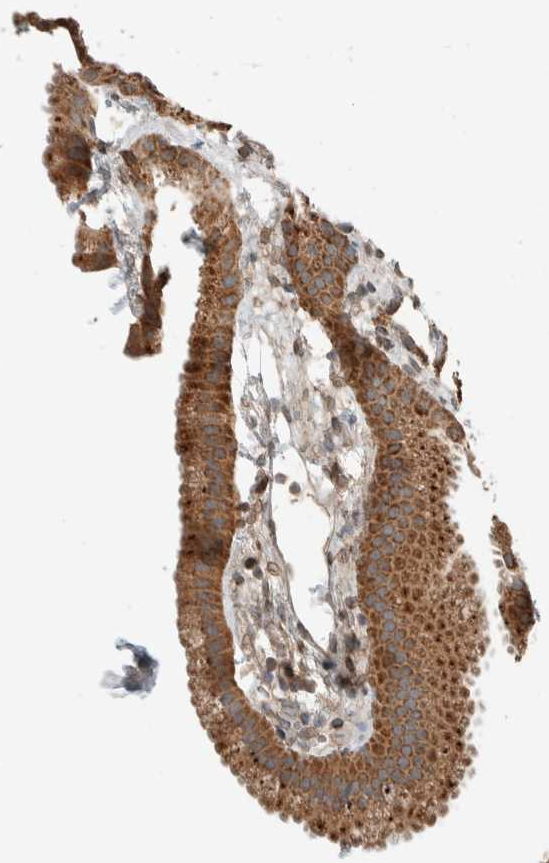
{"staining": {"intensity": "moderate", "quantity": ">75%", "location": "cytoplasmic/membranous"}, "tissue": "gallbladder", "cell_type": "Glandular cells", "image_type": "normal", "snomed": [{"axis": "morphology", "description": "Normal tissue, NOS"}, {"axis": "topography", "description": "Gallbladder"}], "caption": "This is a photomicrograph of IHC staining of normal gallbladder, which shows moderate expression in the cytoplasmic/membranous of glandular cells.", "gene": "NBR1", "patient": {"sex": "female", "age": 64}}